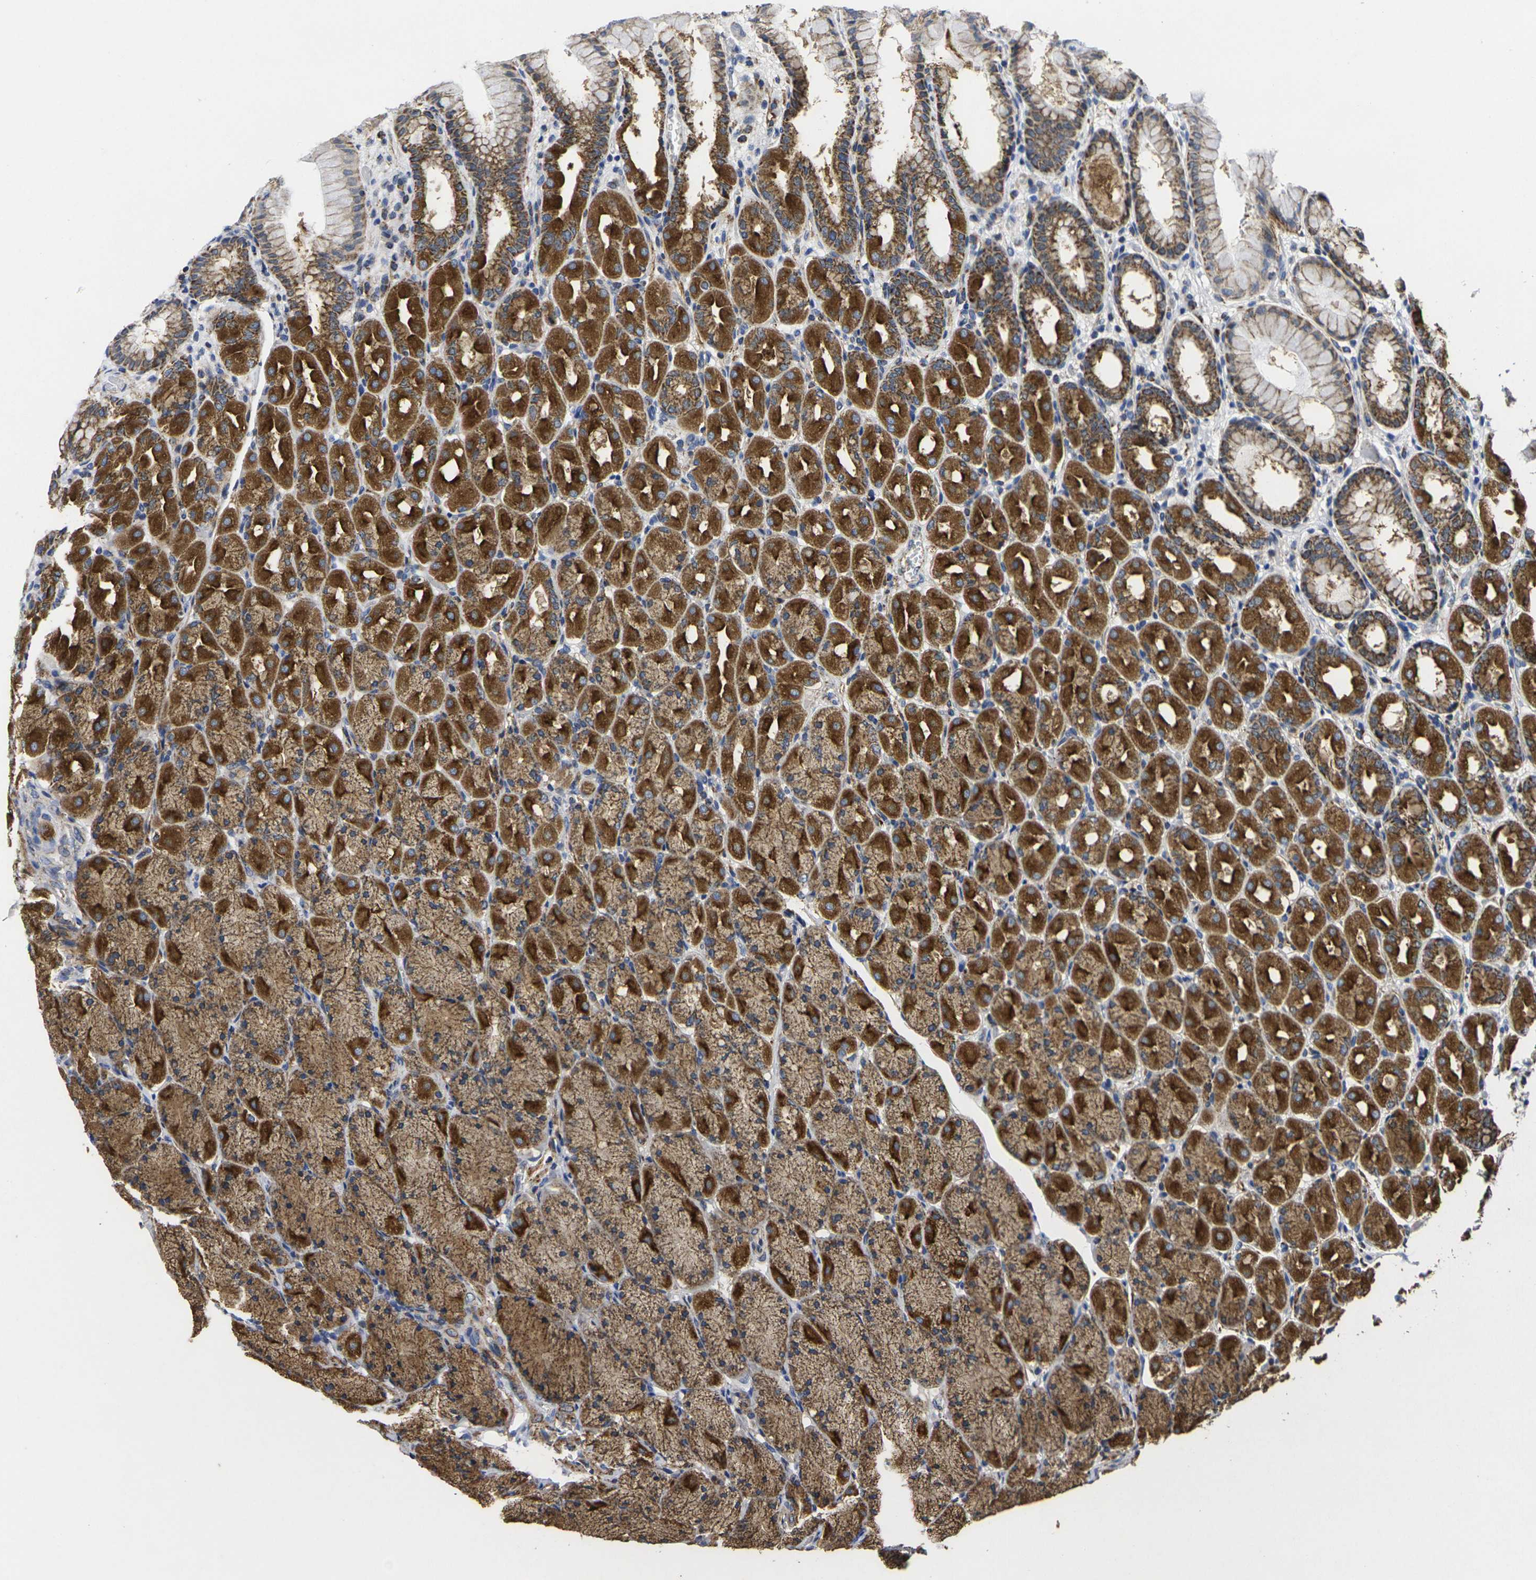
{"staining": {"intensity": "strong", "quantity": ">75%", "location": "cytoplasmic/membranous"}, "tissue": "stomach", "cell_type": "Glandular cells", "image_type": "normal", "snomed": [{"axis": "morphology", "description": "Normal tissue, NOS"}, {"axis": "topography", "description": "Stomach, upper"}], "caption": "Strong cytoplasmic/membranous protein staining is identified in about >75% of glandular cells in stomach.", "gene": "P2RY11", "patient": {"sex": "female", "age": 56}}